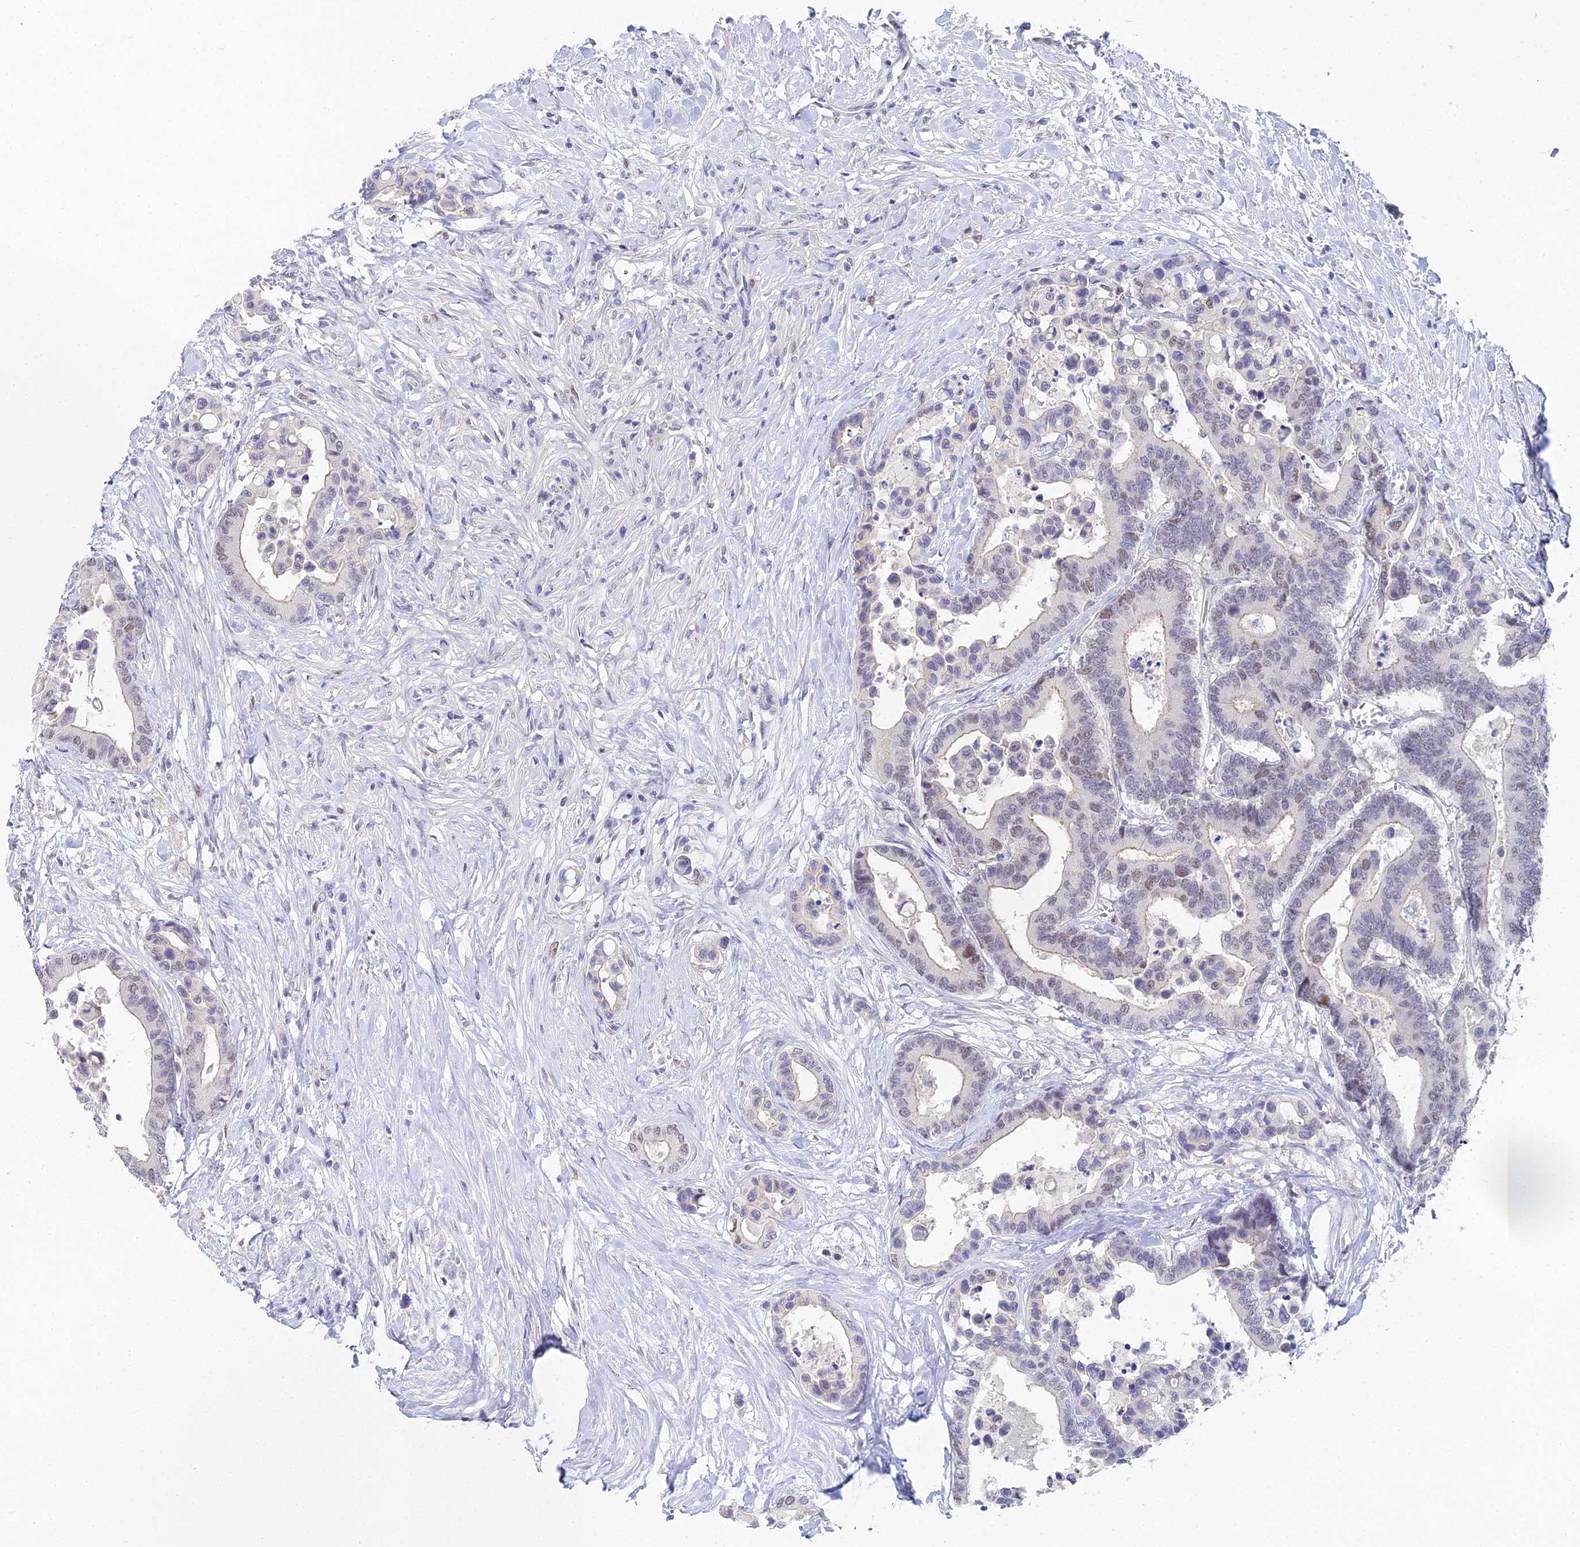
{"staining": {"intensity": "weak", "quantity": "<25%", "location": "nuclear"}, "tissue": "colorectal cancer", "cell_type": "Tumor cells", "image_type": "cancer", "snomed": [{"axis": "morphology", "description": "Normal tissue, NOS"}, {"axis": "morphology", "description": "Adenocarcinoma, NOS"}, {"axis": "topography", "description": "Colon"}], "caption": "DAB (3,3'-diaminobenzidine) immunohistochemical staining of adenocarcinoma (colorectal) displays no significant expression in tumor cells. The staining was performed using DAB (3,3'-diaminobenzidine) to visualize the protein expression in brown, while the nuclei were stained in blue with hematoxylin (Magnification: 20x).", "gene": "MCM2", "patient": {"sex": "male", "age": 82}}